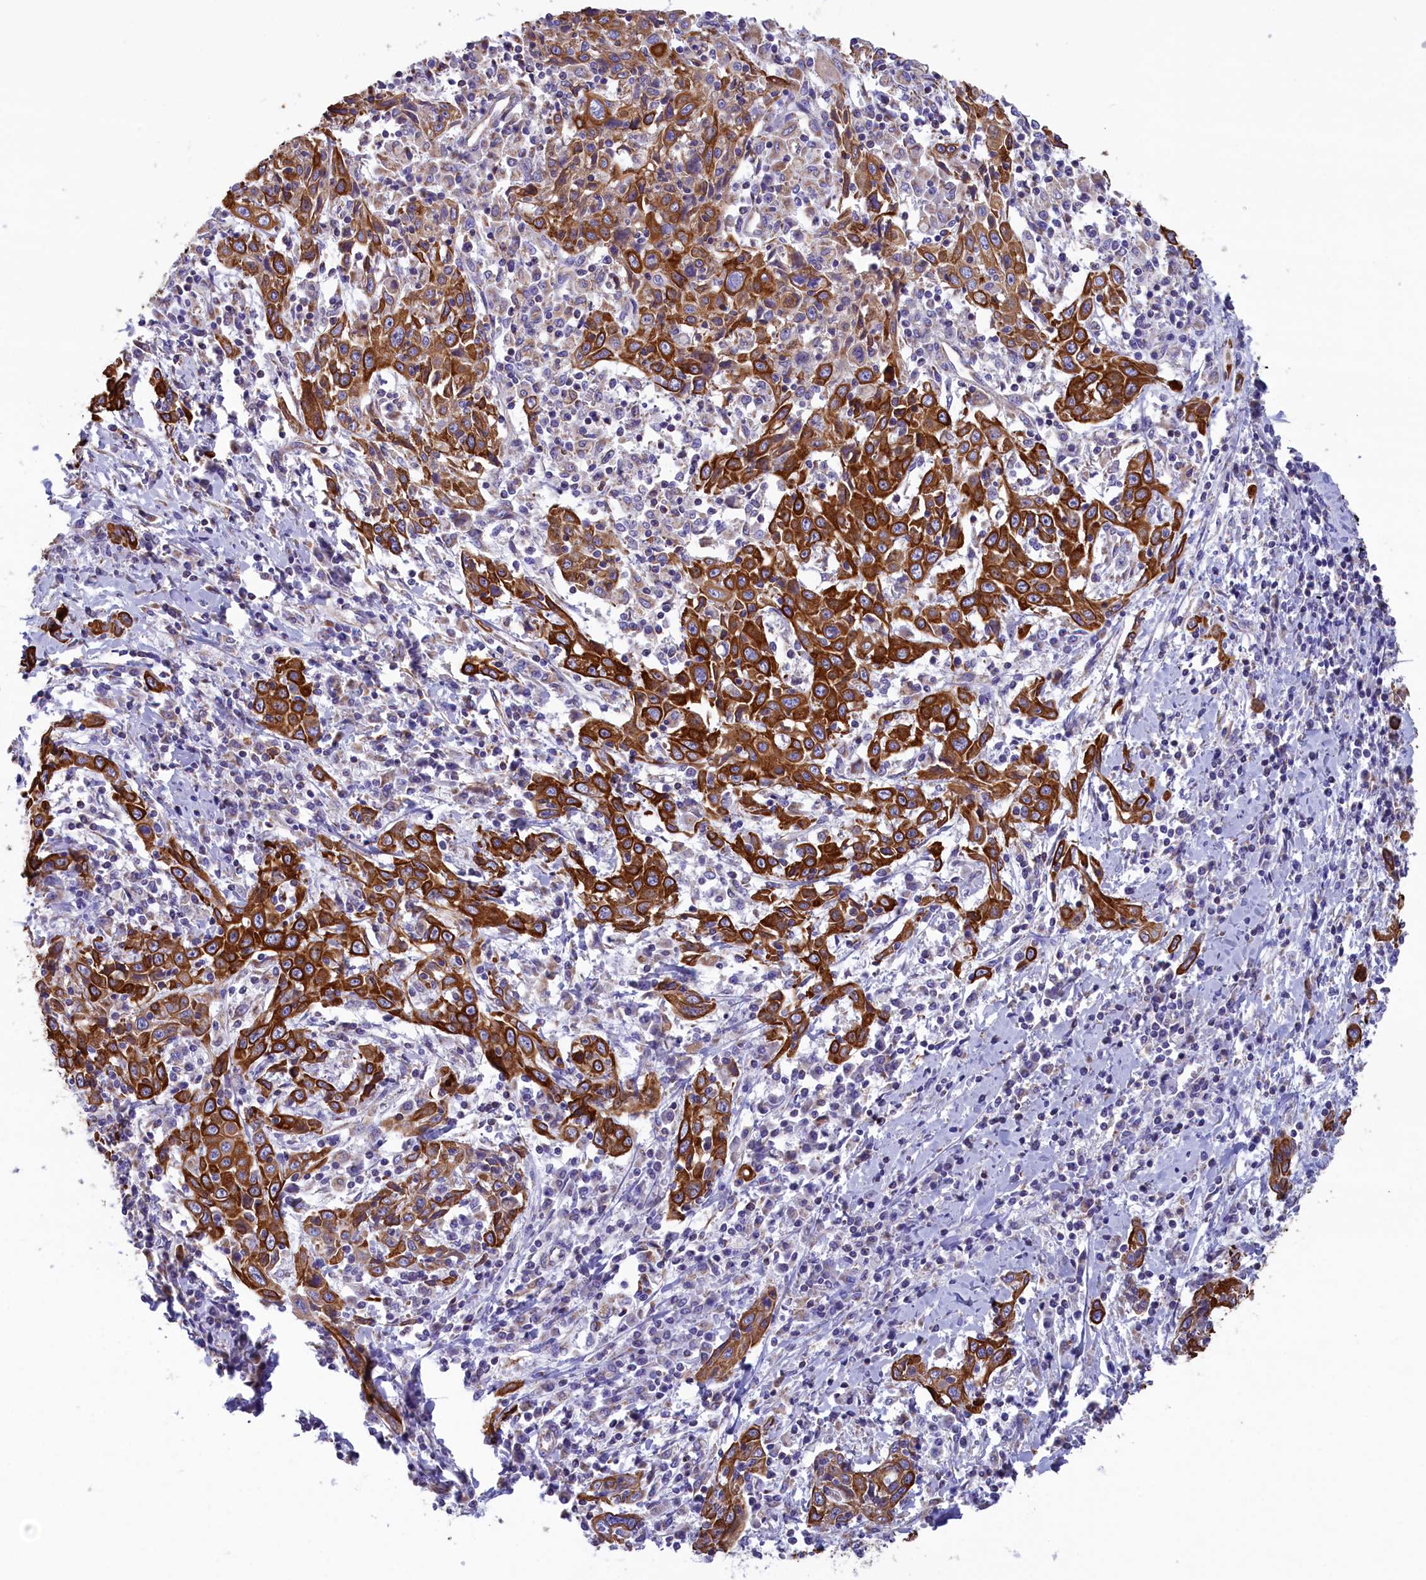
{"staining": {"intensity": "strong", "quantity": ">75%", "location": "cytoplasmic/membranous"}, "tissue": "cervical cancer", "cell_type": "Tumor cells", "image_type": "cancer", "snomed": [{"axis": "morphology", "description": "Squamous cell carcinoma, NOS"}, {"axis": "topography", "description": "Cervix"}], "caption": "Human squamous cell carcinoma (cervical) stained with a protein marker exhibits strong staining in tumor cells.", "gene": "GATB", "patient": {"sex": "female", "age": 46}}